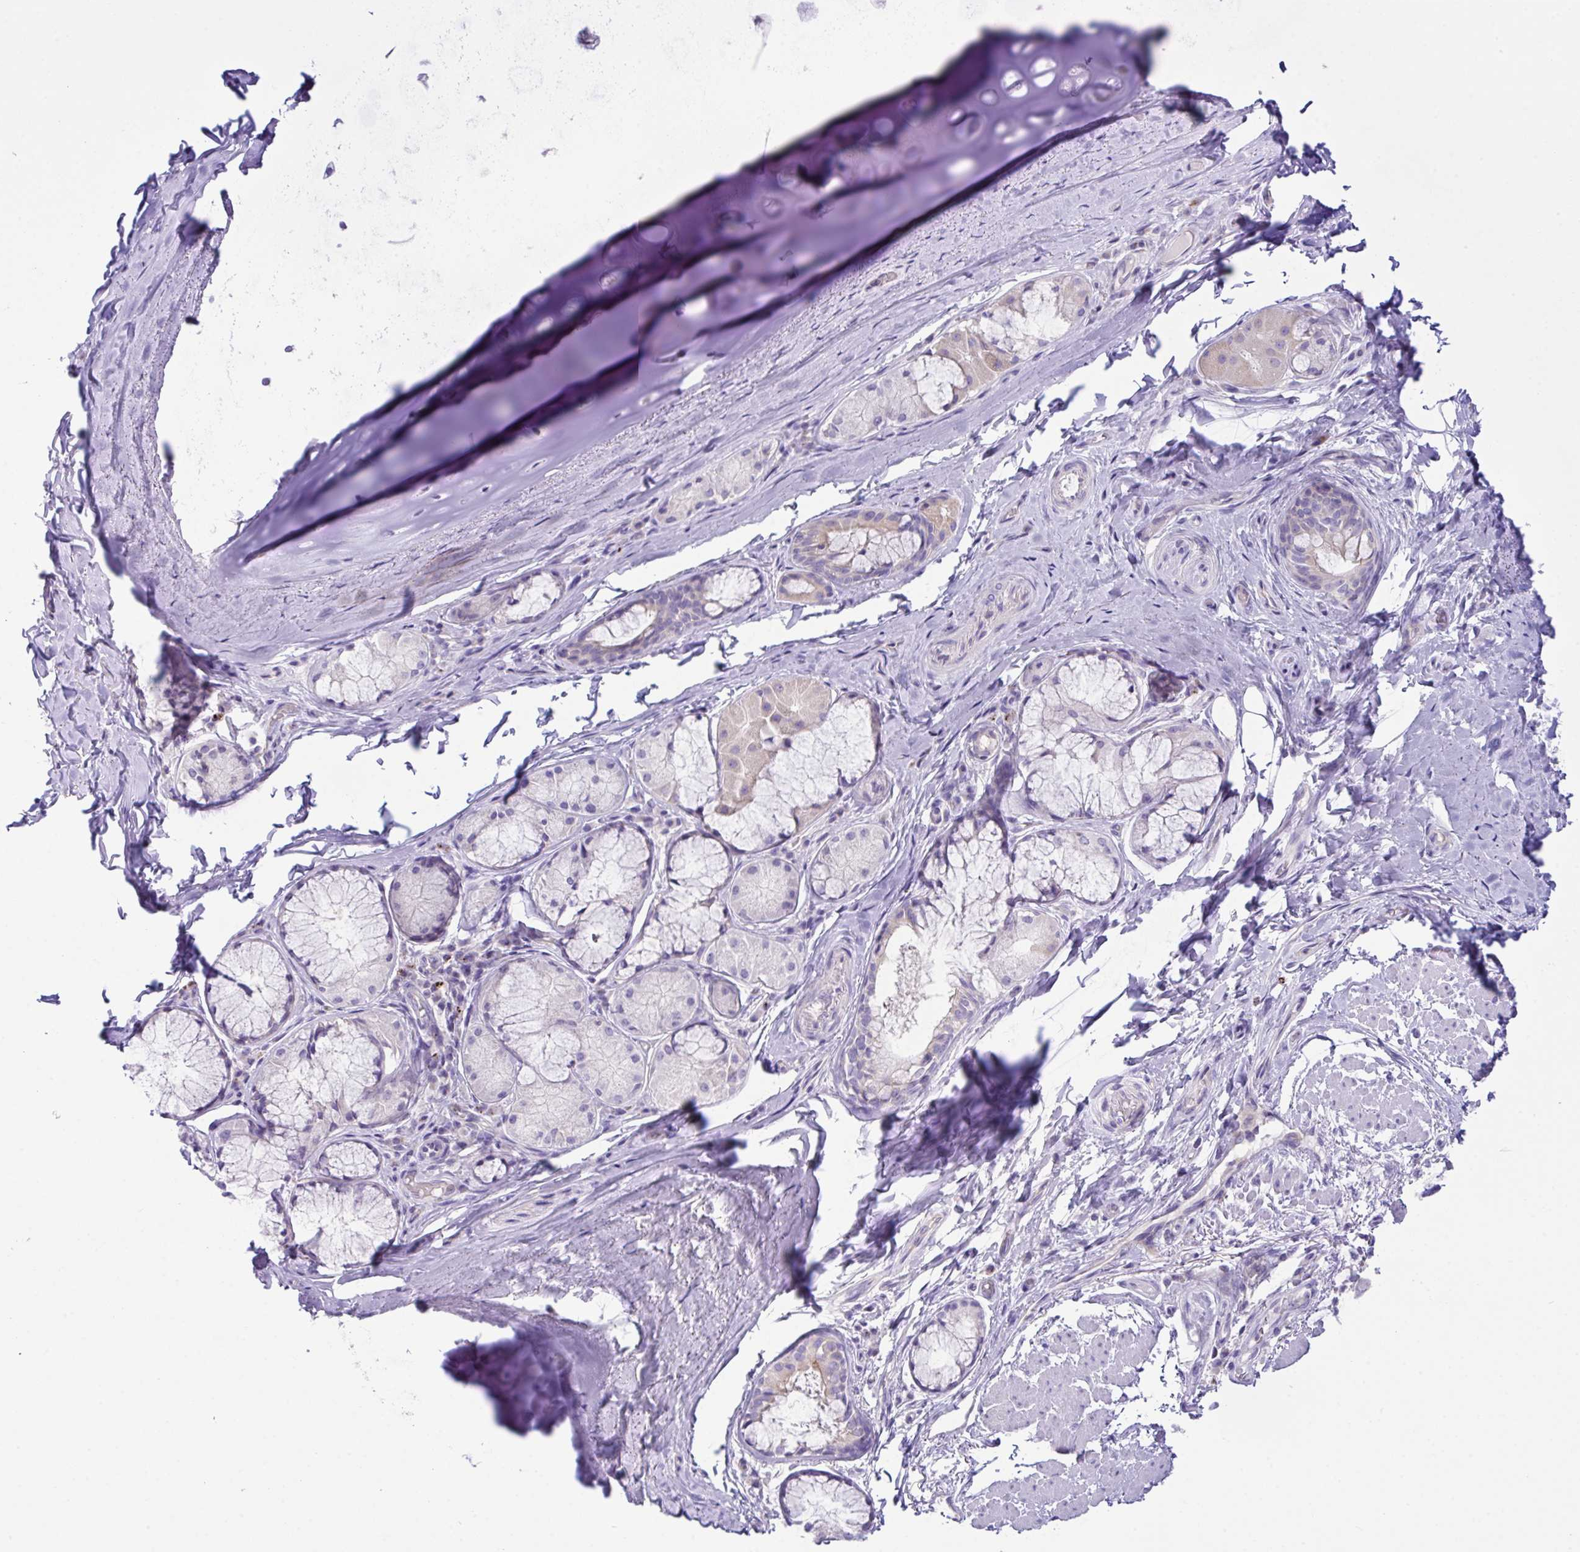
{"staining": {"intensity": "negative", "quantity": "none", "location": "none"}, "tissue": "soft tissue", "cell_type": "Chondrocytes", "image_type": "normal", "snomed": [{"axis": "morphology", "description": "Normal tissue, NOS"}, {"axis": "topography", "description": "Cartilage tissue"}, {"axis": "topography", "description": "Bronchus"}], "caption": "Soft tissue stained for a protein using immunohistochemistry demonstrates no positivity chondrocytes.", "gene": "D2HGDH", "patient": {"sex": "male", "age": 64}}